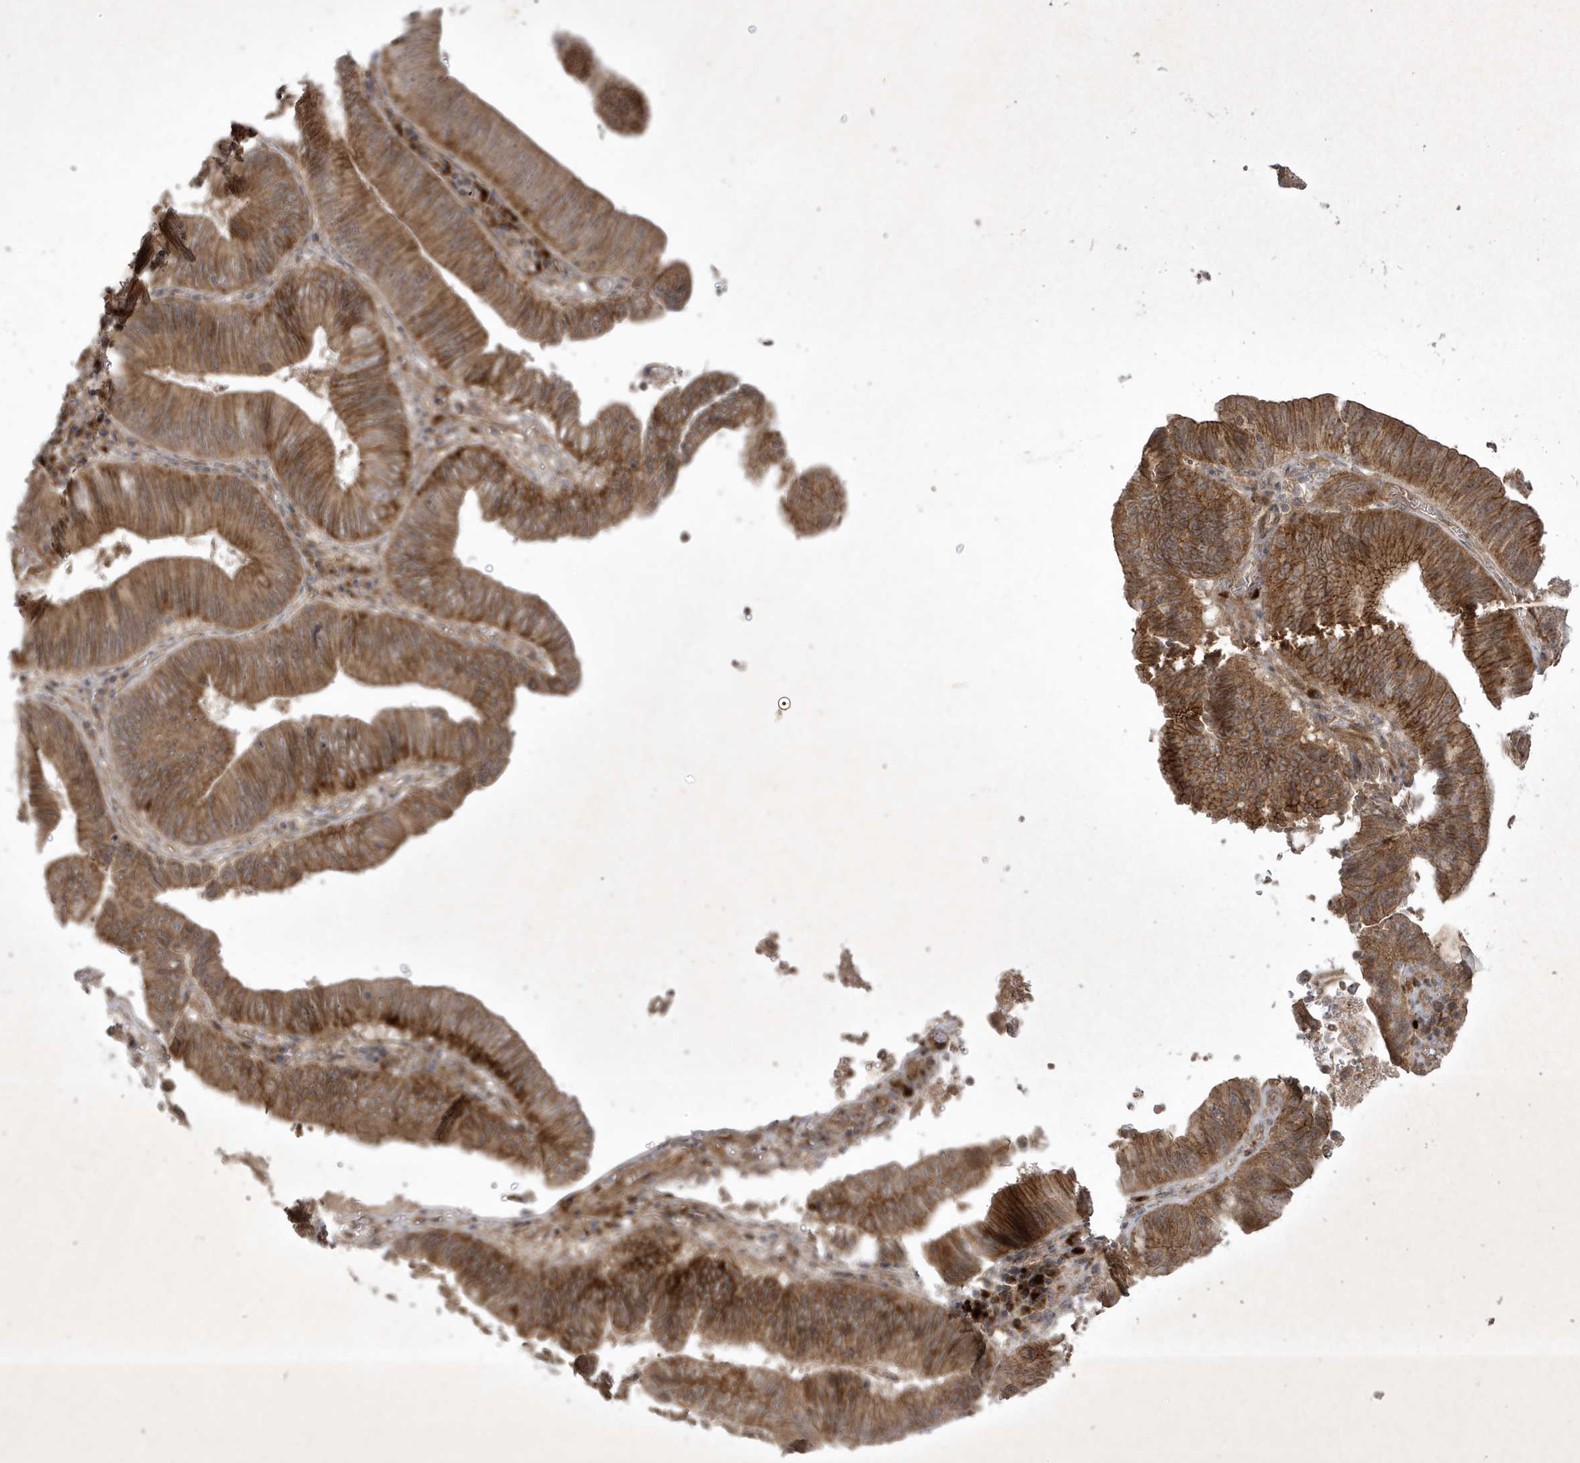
{"staining": {"intensity": "moderate", "quantity": ">75%", "location": "cytoplasmic/membranous"}, "tissue": "pancreatic cancer", "cell_type": "Tumor cells", "image_type": "cancer", "snomed": [{"axis": "morphology", "description": "Adenocarcinoma, NOS"}, {"axis": "topography", "description": "Pancreas"}], "caption": "This histopathology image shows IHC staining of human pancreatic cancer (adenocarcinoma), with medium moderate cytoplasmic/membranous positivity in about >75% of tumor cells.", "gene": "FAM83C", "patient": {"sex": "male", "age": 63}}